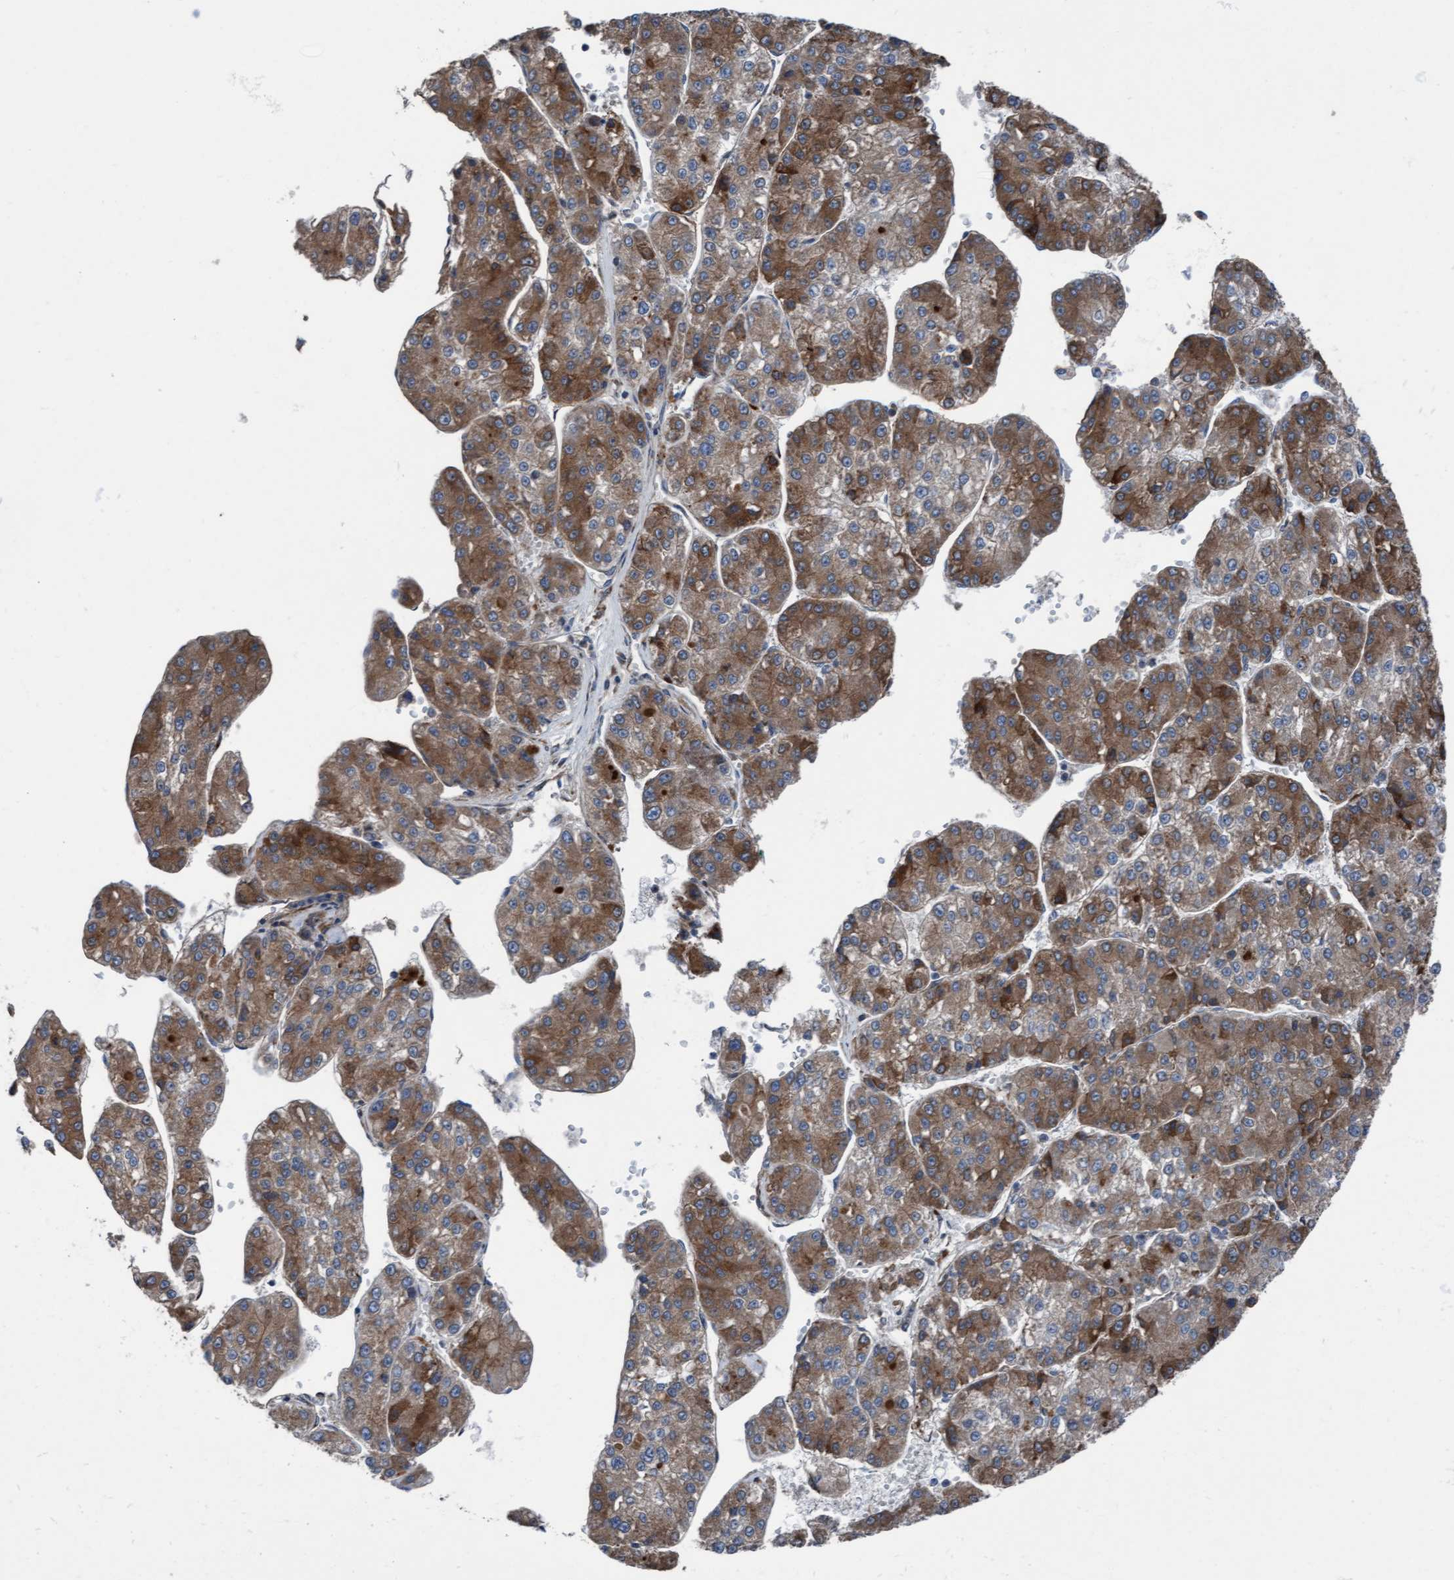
{"staining": {"intensity": "moderate", "quantity": ">75%", "location": "cytoplasmic/membranous"}, "tissue": "liver cancer", "cell_type": "Tumor cells", "image_type": "cancer", "snomed": [{"axis": "morphology", "description": "Carcinoma, Hepatocellular, NOS"}, {"axis": "topography", "description": "Liver"}], "caption": "Liver hepatocellular carcinoma stained with IHC displays moderate cytoplasmic/membranous staining in approximately >75% of tumor cells. The staining was performed using DAB (3,3'-diaminobenzidine) to visualize the protein expression in brown, while the nuclei were stained in blue with hematoxylin (Magnification: 20x).", "gene": "KLHL26", "patient": {"sex": "female", "age": 73}}